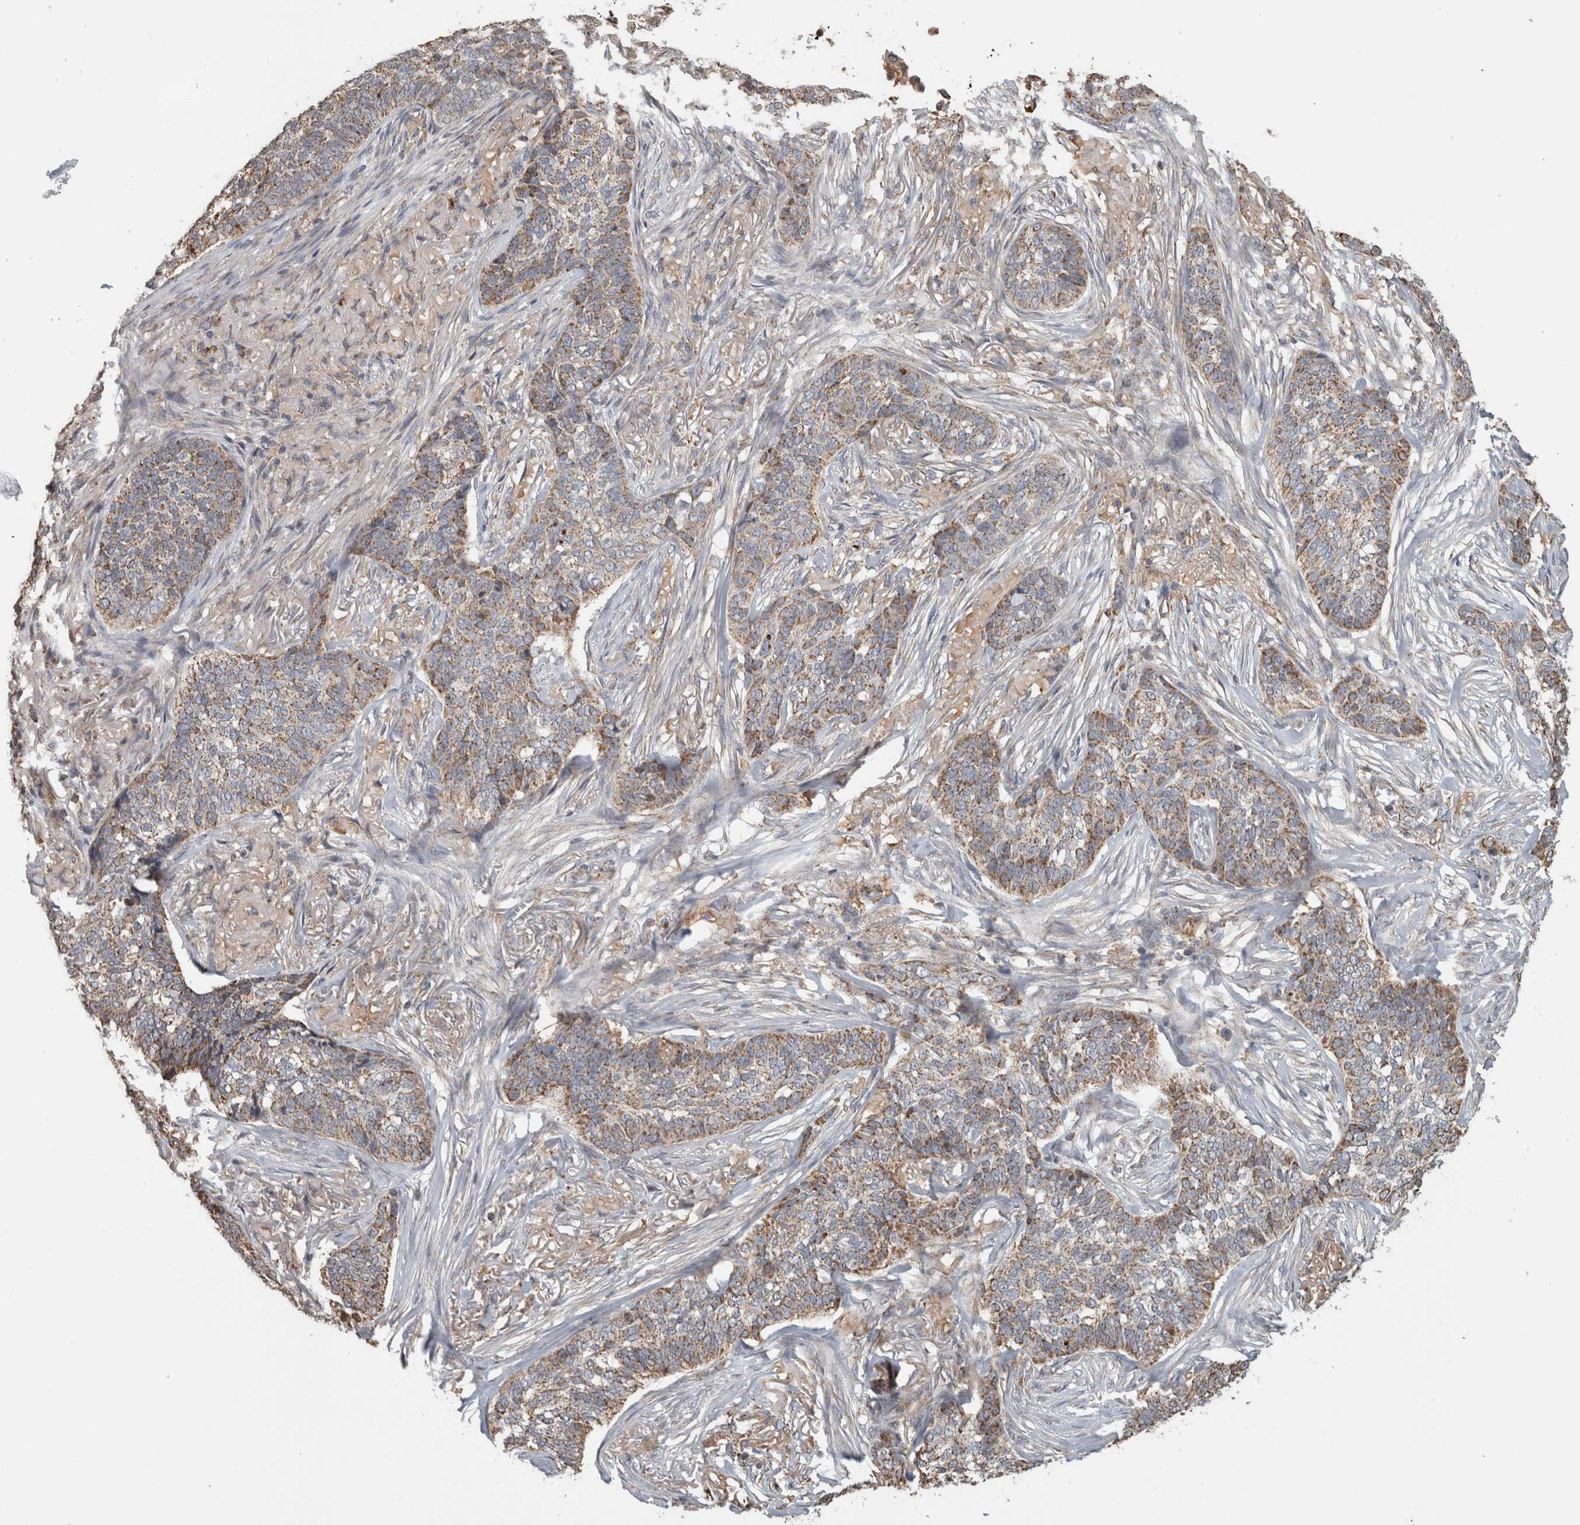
{"staining": {"intensity": "moderate", "quantity": "25%-75%", "location": "cytoplasmic/membranous"}, "tissue": "skin cancer", "cell_type": "Tumor cells", "image_type": "cancer", "snomed": [{"axis": "morphology", "description": "Basal cell carcinoma"}, {"axis": "topography", "description": "Skin"}], "caption": "Protein staining of basal cell carcinoma (skin) tissue reveals moderate cytoplasmic/membranous staining in approximately 25%-75% of tumor cells.", "gene": "ST8SIA1", "patient": {"sex": "male", "age": 85}}